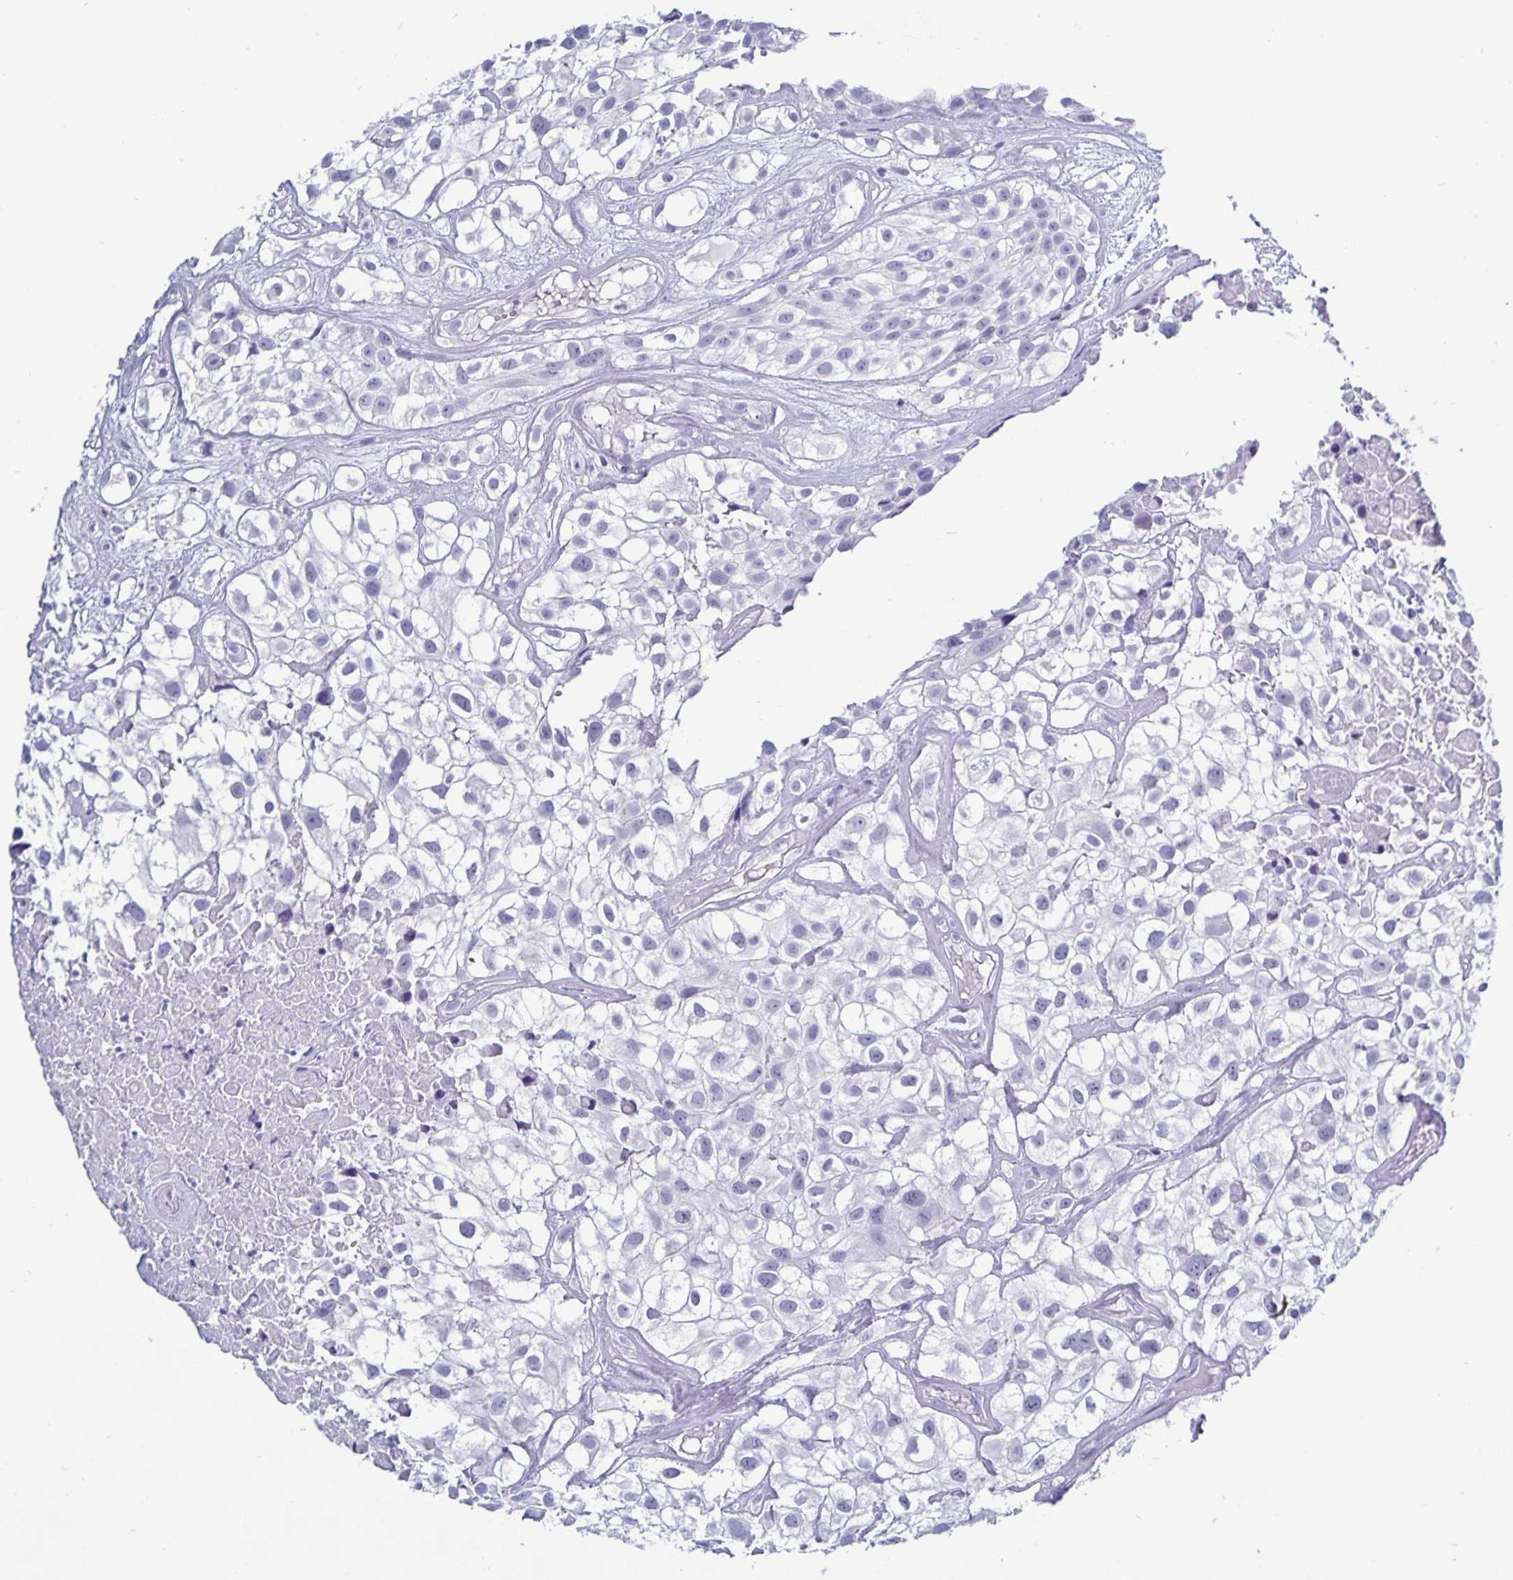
{"staining": {"intensity": "negative", "quantity": "none", "location": "none"}, "tissue": "urothelial cancer", "cell_type": "Tumor cells", "image_type": "cancer", "snomed": [{"axis": "morphology", "description": "Urothelial carcinoma, High grade"}, {"axis": "topography", "description": "Urinary bladder"}], "caption": "Tumor cells show no significant staining in urothelial carcinoma (high-grade). The staining is performed using DAB (3,3'-diaminobenzidine) brown chromogen with nuclei counter-stained in using hematoxylin.", "gene": "ODF3B", "patient": {"sex": "male", "age": 56}}